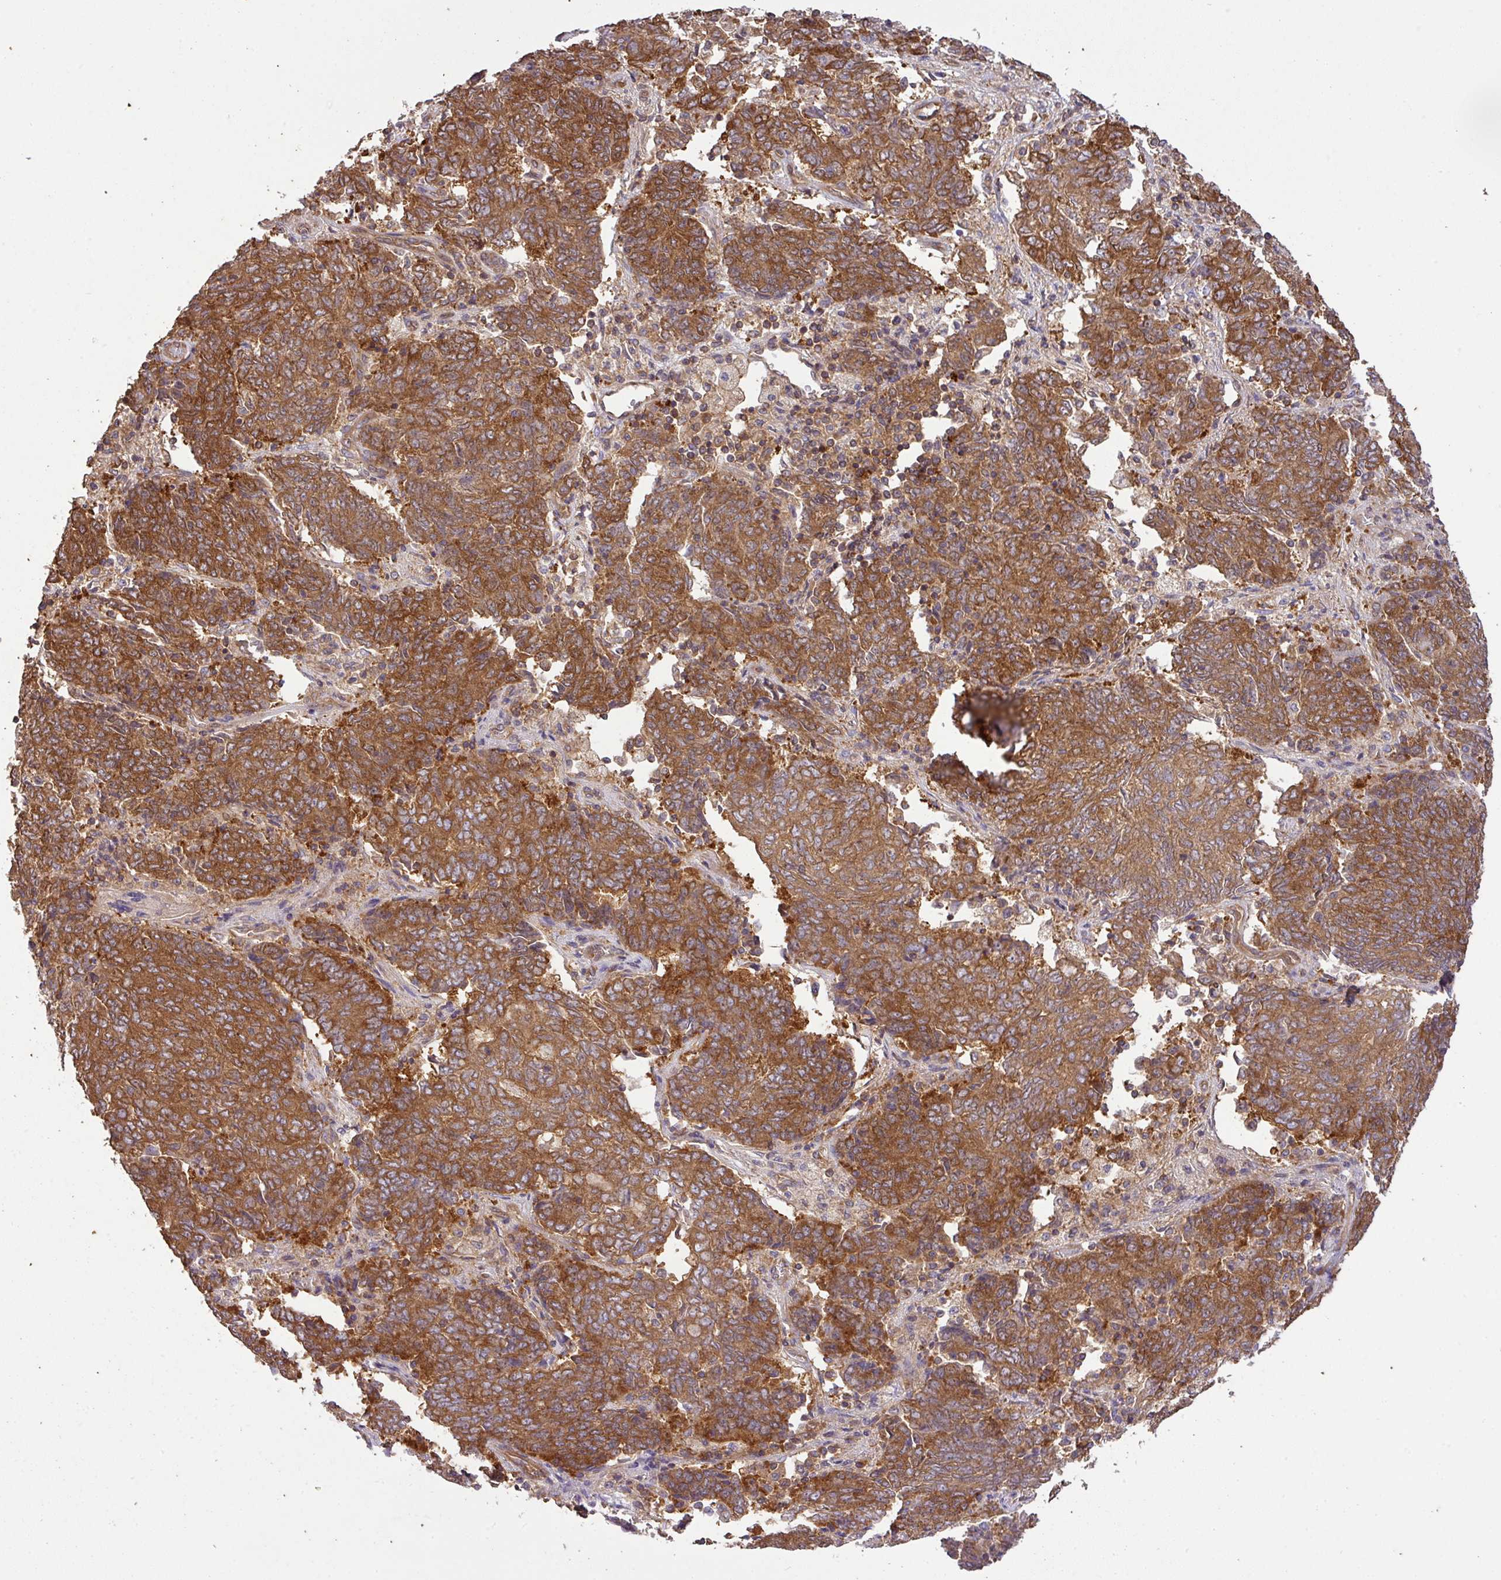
{"staining": {"intensity": "strong", "quantity": ">75%", "location": "cytoplasmic/membranous"}, "tissue": "endometrial cancer", "cell_type": "Tumor cells", "image_type": "cancer", "snomed": [{"axis": "morphology", "description": "Adenocarcinoma, NOS"}, {"axis": "topography", "description": "Endometrium"}], "caption": "Strong cytoplasmic/membranous protein positivity is seen in approximately >75% of tumor cells in endometrial cancer.", "gene": "GSPT1", "patient": {"sex": "female", "age": 80}}